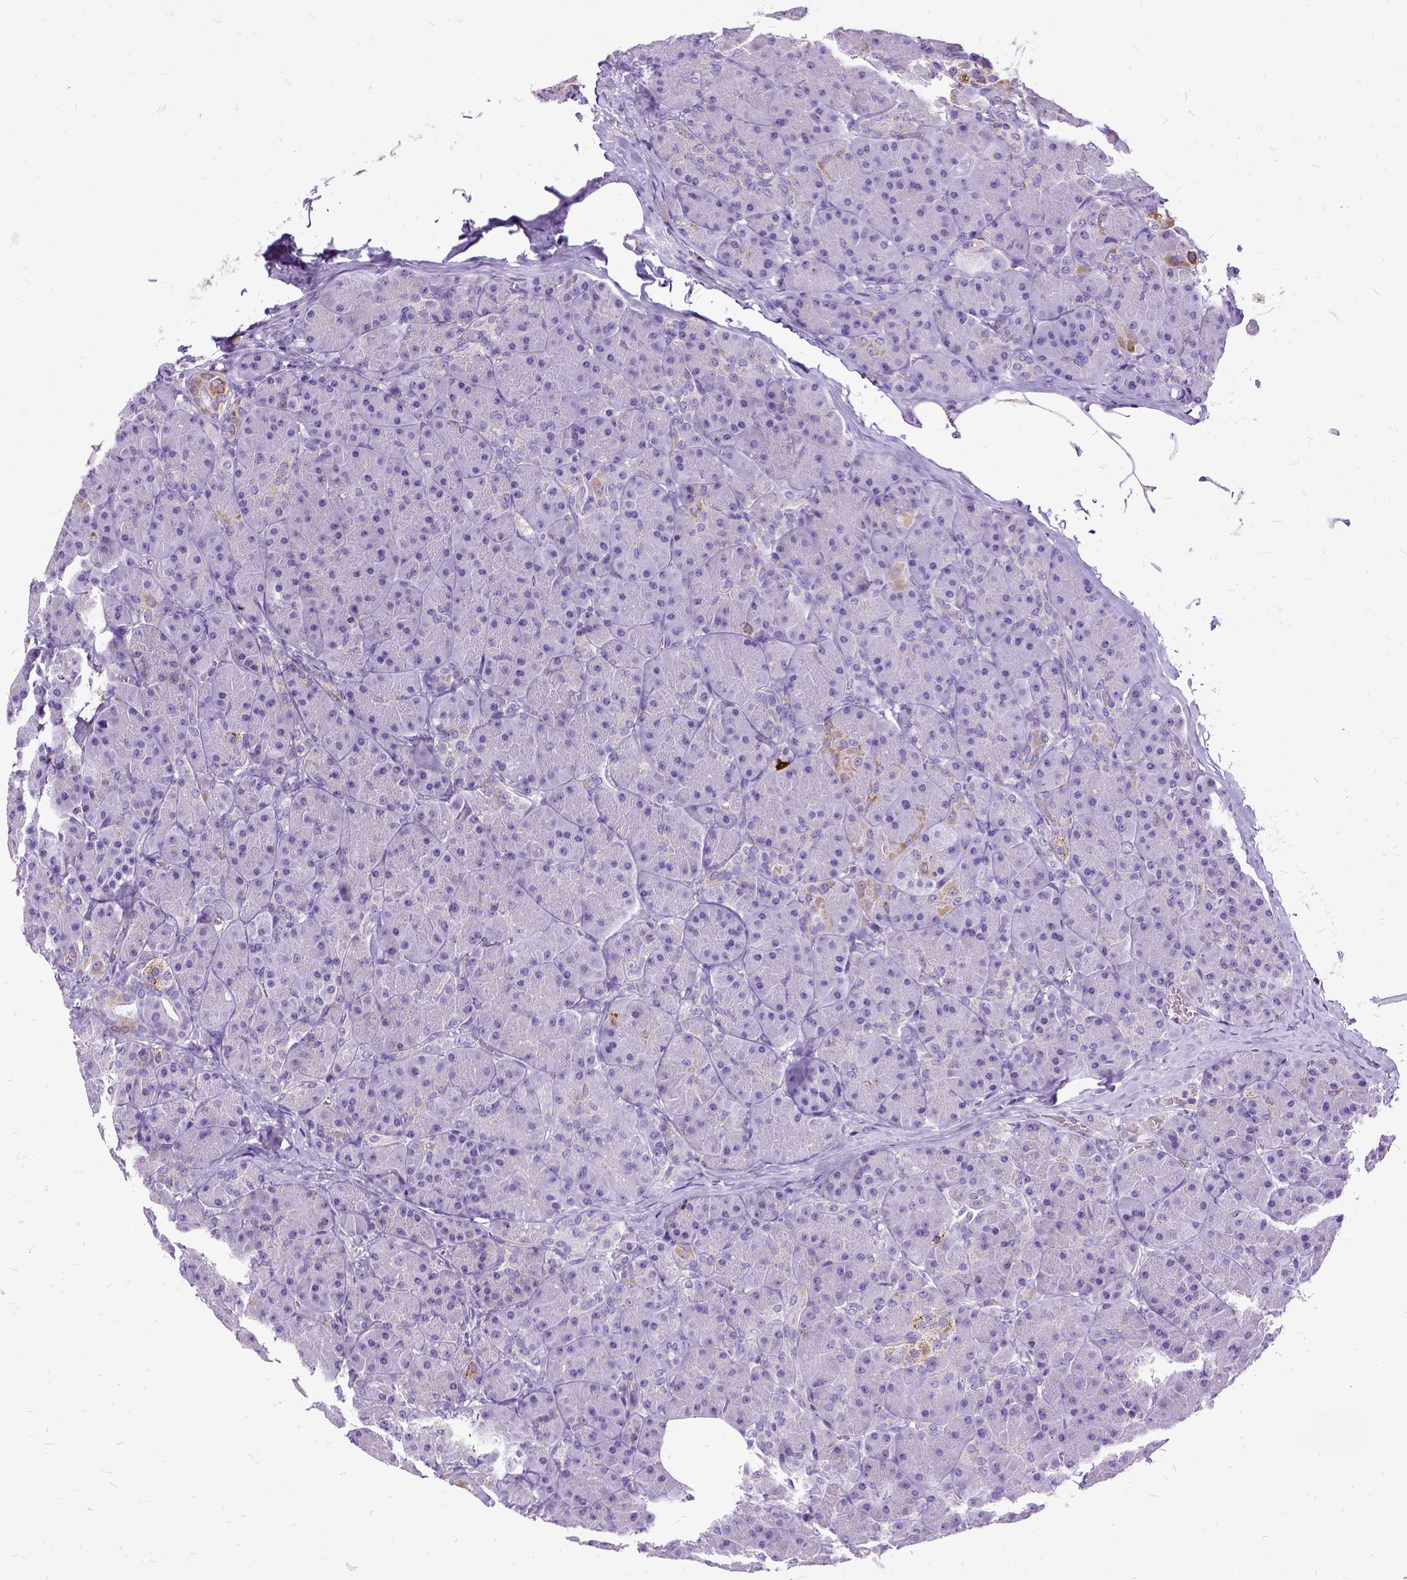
{"staining": {"intensity": "negative", "quantity": "none", "location": "none"}, "tissue": "pancreas", "cell_type": "Exocrine glandular cells", "image_type": "normal", "snomed": [{"axis": "morphology", "description": "Normal tissue, NOS"}, {"axis": "topography", "description": "Pancreas"}], "caption": "The IHC histopathology image has no significant staining in exocrine glandular cells of pancreas.", "gene": "OXCT1", "patient": {"sex": "male", "age": 57}}